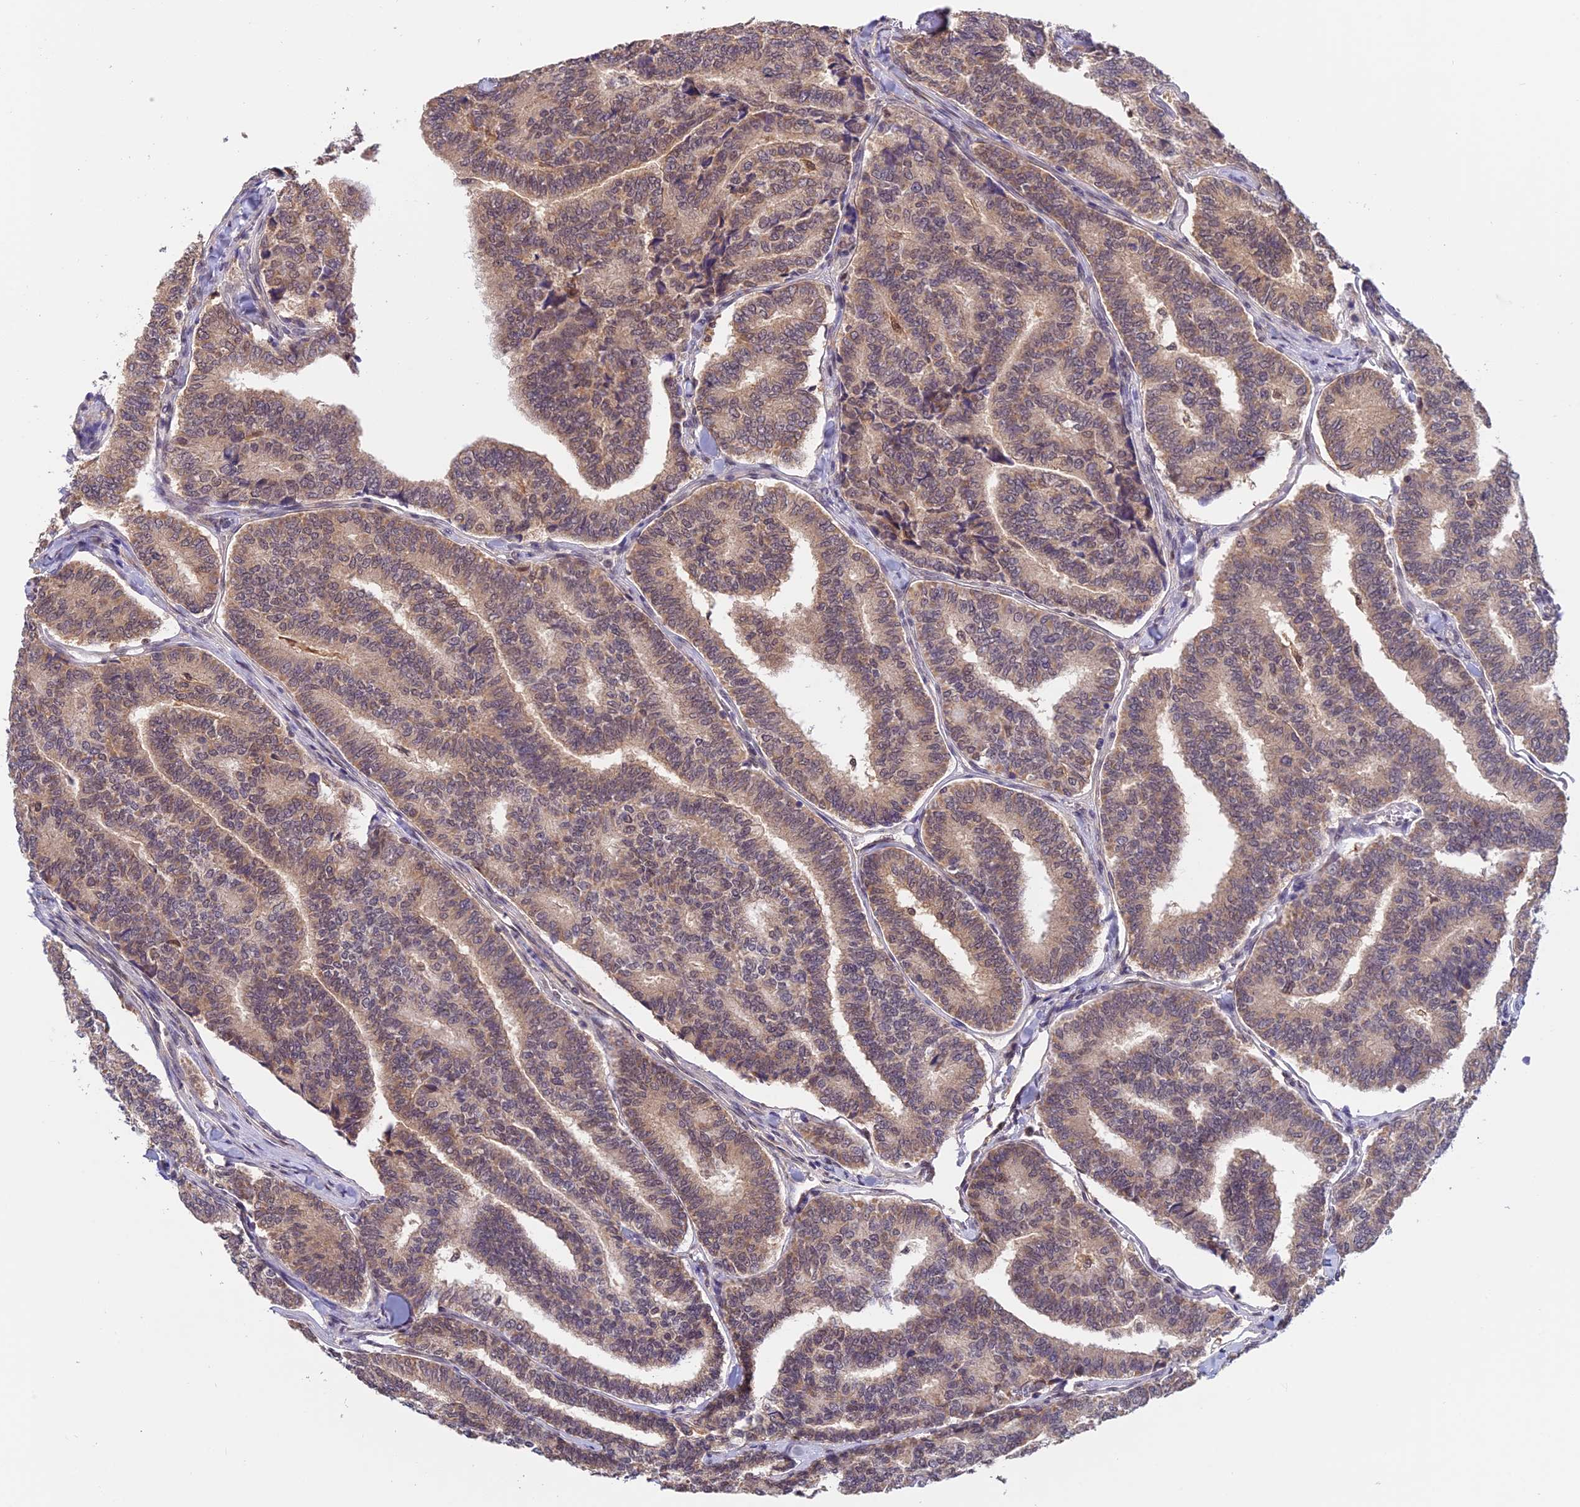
{"staining": {"intensity": "moderate", "quantity": "25%-75%", "location": "cytoplasmic/membranous,nuclear"}, "tissue": "thyroid cancer", "cell_type": "Tumor cells", "image_type": "cancer", "snomed": [{"axis": "morphology", "description": "Papillary adenocarcinoma, NOS"}, {"axis": "topography", "description": "Thyroid gland"}], "caption": "A brown stain highlights moderate cytoplasmic/membranous and nuclear staining of a protein in papillary adenocarcinoma (thyroid) tumor cells.", "gene": "MNS1", "patient": {"sex": "female", "age": 35}}